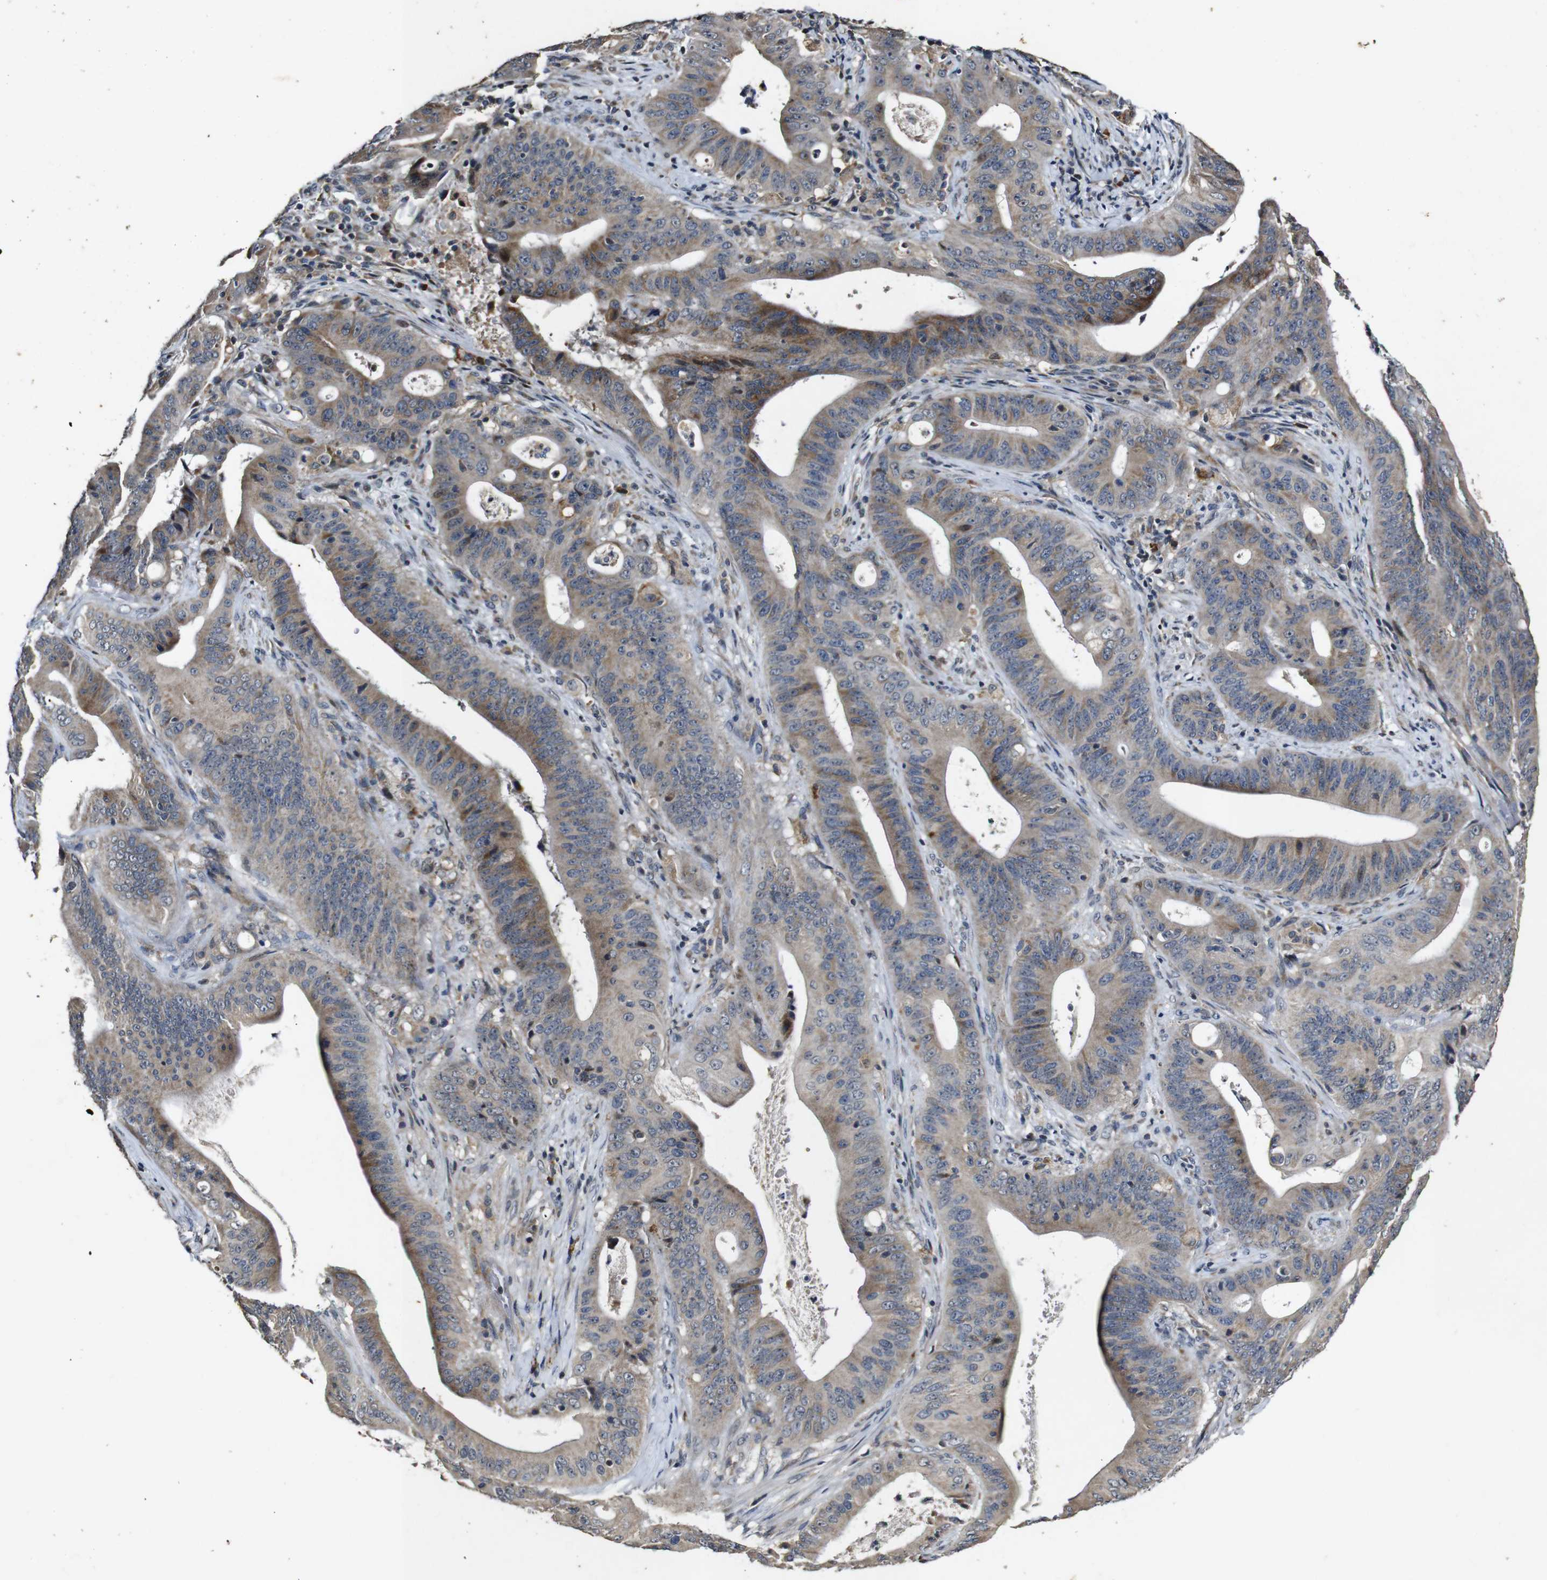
{"staining": {"intensity": "weak", "quantity": ">75%", "location": "cytoplasmic/membranous"}, "tissue": "pancreatic cancer", "cell_type": "Tumor cells", "image_type": "cancer", "snomed": [{"axis": "morphology", "description": "Normal tissue, NOS"}, {"axis": "topography", "description": "Lymph node"}], "caption": "This photomicrograph reveals immunohistochemistry (IHC) staining of human pancreatic cancer, with low weak cytoplasmic/membranous positivity in about >75% of tumor cells.", "gene": "MAGI2", "patient": {"sex": "male", "age": 62}}